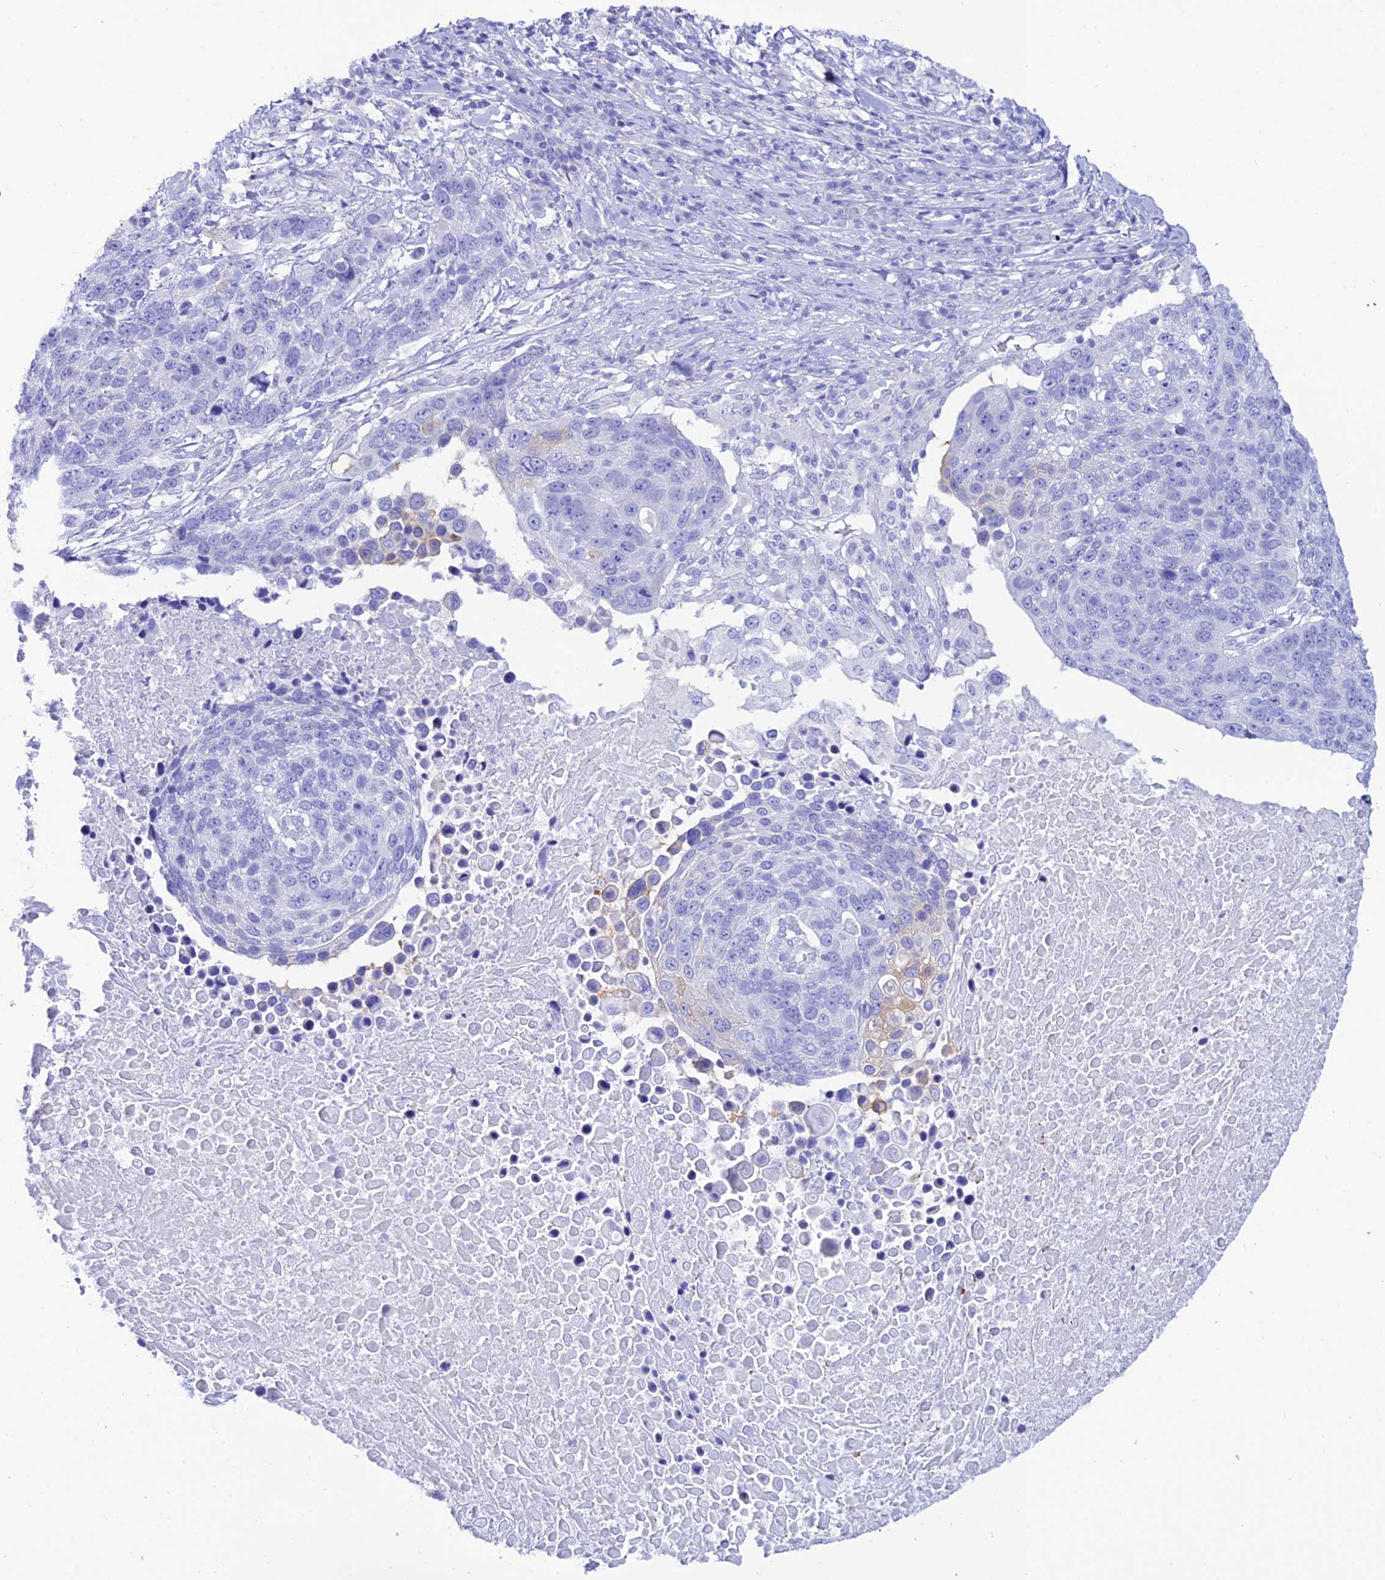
{"staining": {"intensity": "negative", "quantity": "none", "location": "none"}, "tissue": "lung cancer", "cell_type": "Tumor cells", "image_type": "cancer", "snomed": [{"axis": "morphology", "description": "Normal tissue, NOS"}, {"axis": "morphology", "description": "Squamous cell carcinoma, NOS"}, {"axis": "topography", "description": "Lymph node"}, {"axis": "topography", "description": "Lung"}], "caption": "Squamous cell carcinoma (lung) stained for a protein using IHC displays no positivity tumor cells.", "gene": "OR4D5", "patient": {"sex": "male", "age": 66}}